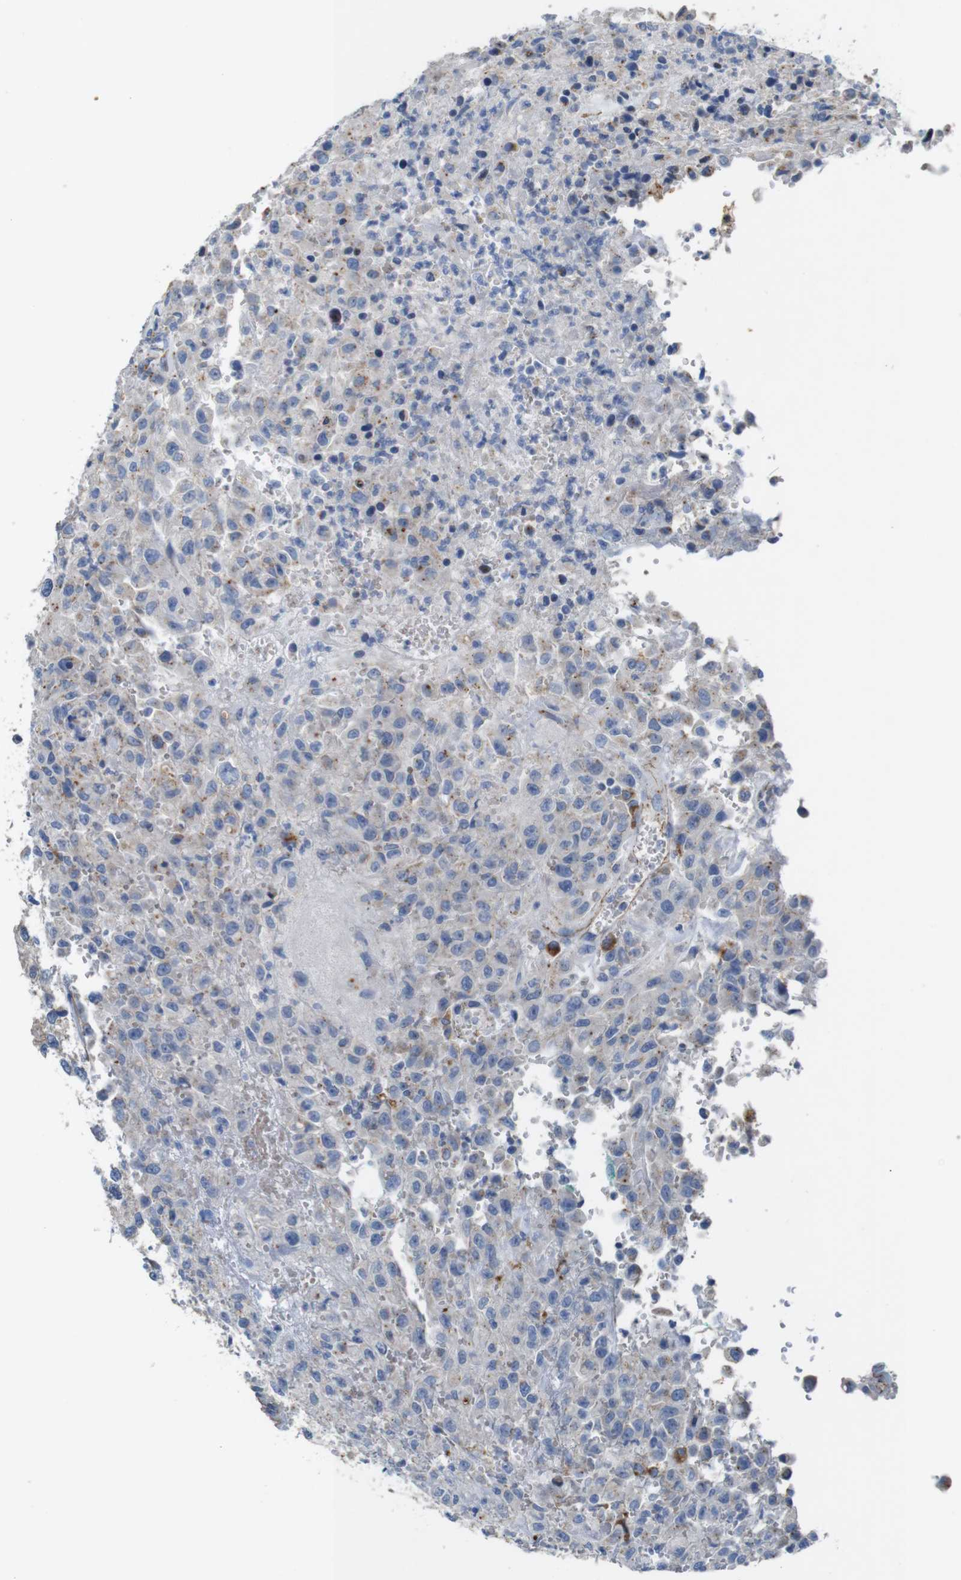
{"staining": {"intensity": "negative", "quantity": "none", "location": "none"}, "tissue": "urothelial cancer", "cell_type": "Tumor cells", "image_type": "cancer", "snomed": [{"axis": "morphology", "description": "Urothelial carcinoma, High grade"}, {"axis": "topography", "description": "Urinary bladder"}], "caption": "This histopathology image is of urothelial cancer stained with immunohistochemistry (IHC) to label a protein in brown with the nuclei are counter-stained blue. There is no expression in tumor cells.", "gene": "NHLRC3", "patient": {"sex": "male", "age": 46}}